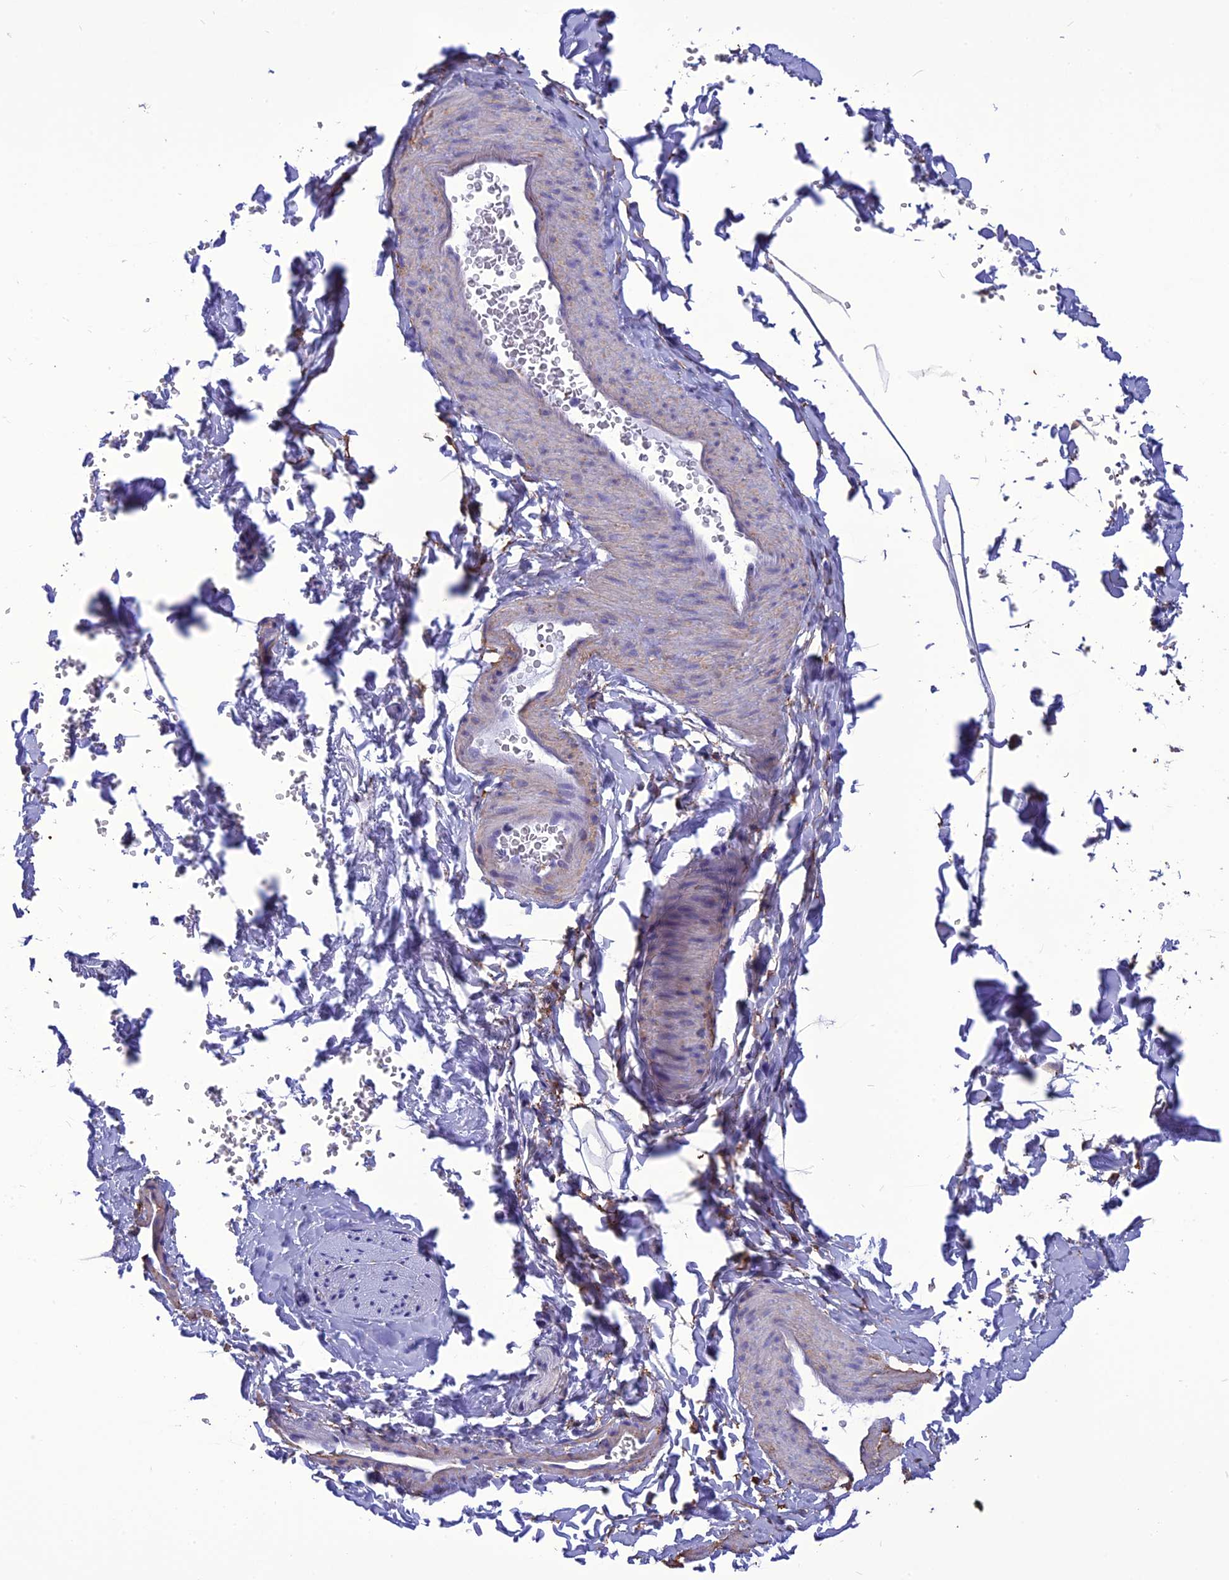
{"staining": {"intensity": "strong", "quantity": "25%-75%", "location": "cytoplasmic/membranous"}, "tissue": "adipose tissue", "cell_type": "Adipocytes", "image_type": "normal", "snomed": [{"axis": "morphology", "description": "Normal tissue, NOS"}, {"axis": "topography", "description": "Gallbladder"}, {"axis": "topography", "description": "Peripheral nerve tissue"}], "caption": "Protein expression analysis of benign adipose tissue displays strong cytoplasmic/membranous staining in approximately 25%-75% of adipocytes. (DAB (3,3'-diaminobenzidine) IHC with brightfield microscopy, high magnification).", "gene": "NKD1", "patient": {"sex": "male", "age": 38}}